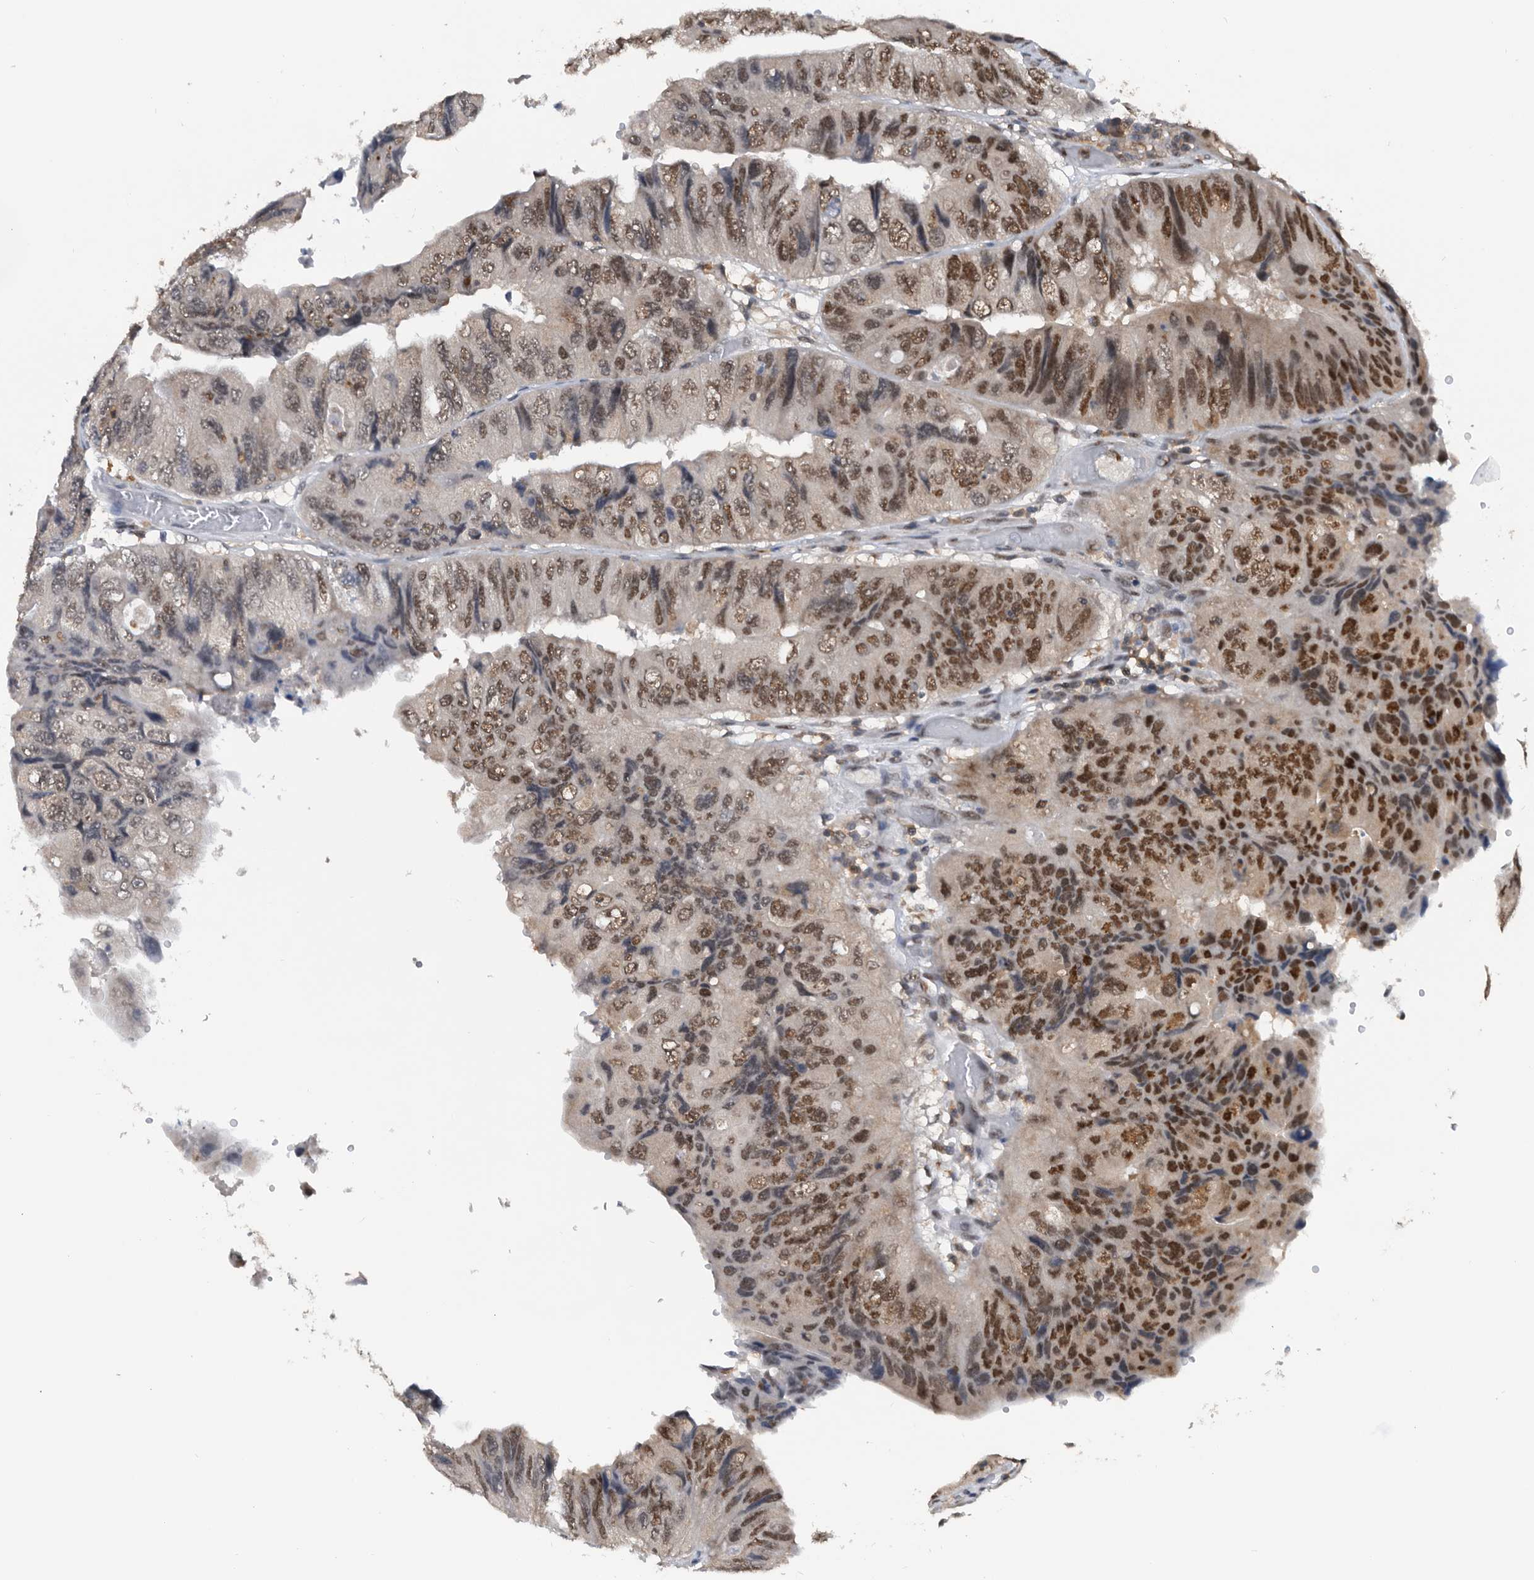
{"staining": {"intensity": "strong", "quantity": "25%-75%", "location": "nuclear"}, "tissue": "colorectal cancer", "cell_type": "Tumor cells", "image_type": "cancer", "snomed": [{"axis": "morphology", "description": "Adenocarcinoma, NOS"}, {"axis": "topography", "description": "Rectum"}], "caption": "A brown stain highlights strong nuclear expression of a protein in colorectal adenocarcinoma tumor cells. (DAB = brown stain, brightfield microscopy at high magnification).", "gene": "ZNF260", "patient": {"sex": "male", "age": 63}}